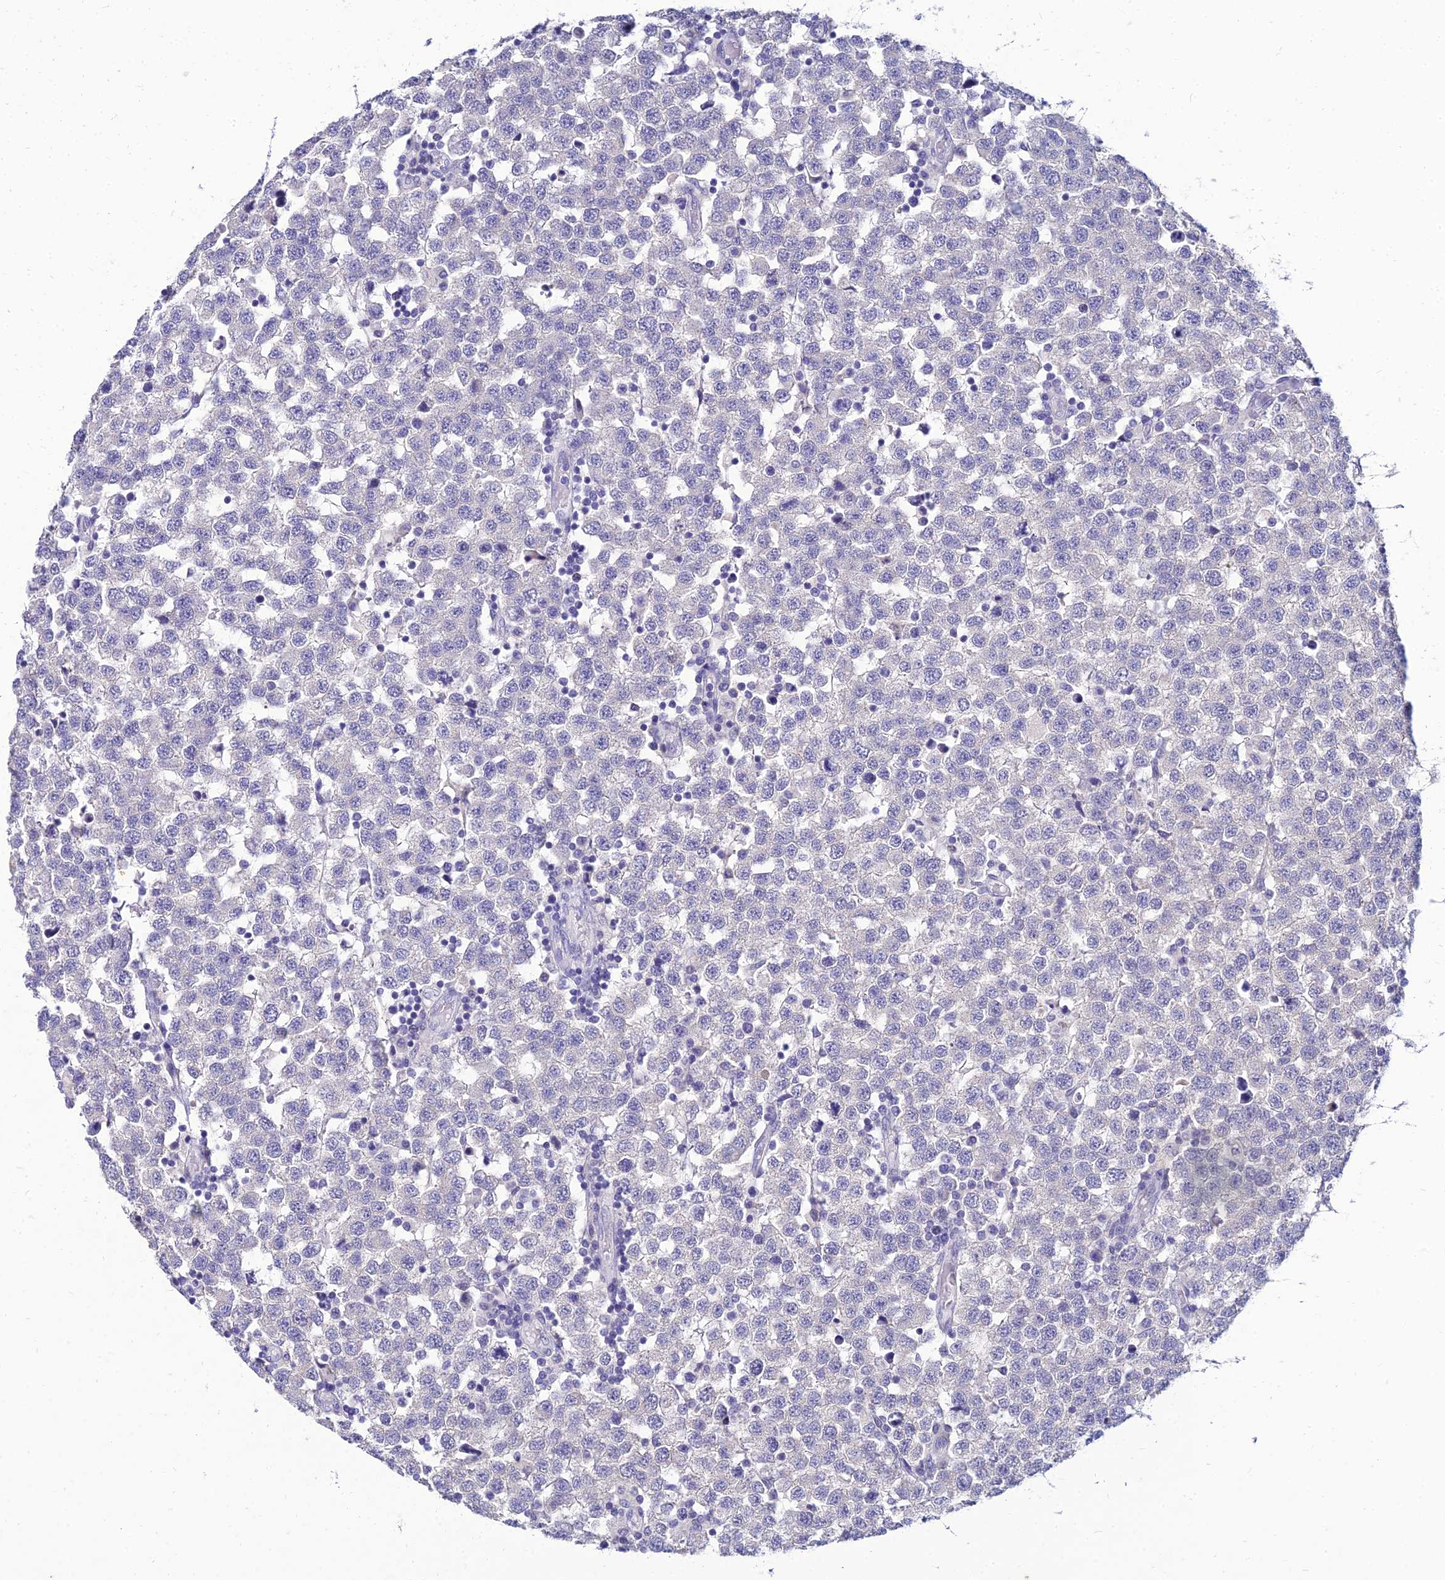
{"staining": {"intensity": "negative", "quantity": "none", "location": "none"}, "tissue": "testis cancer", "cell_type": "Tumor cells", "image_type": "cancer", "snomed": [{"axis": "morphology", "description": "Seminoma, NOS"}, {"axis": "topography", "description": "Testis"}], "caption": "An immunohistochemistry photomicrograph of seminoma (testis) is shown. There is no staining in tumor cells of seminoma (testis). (DAB (3,3'-diaminobenzidine) immunohistochemistry (IHC) with hematoxylin counter stain).", "gene": "NPY", "patient": {"sex": "male", "age": 34}}